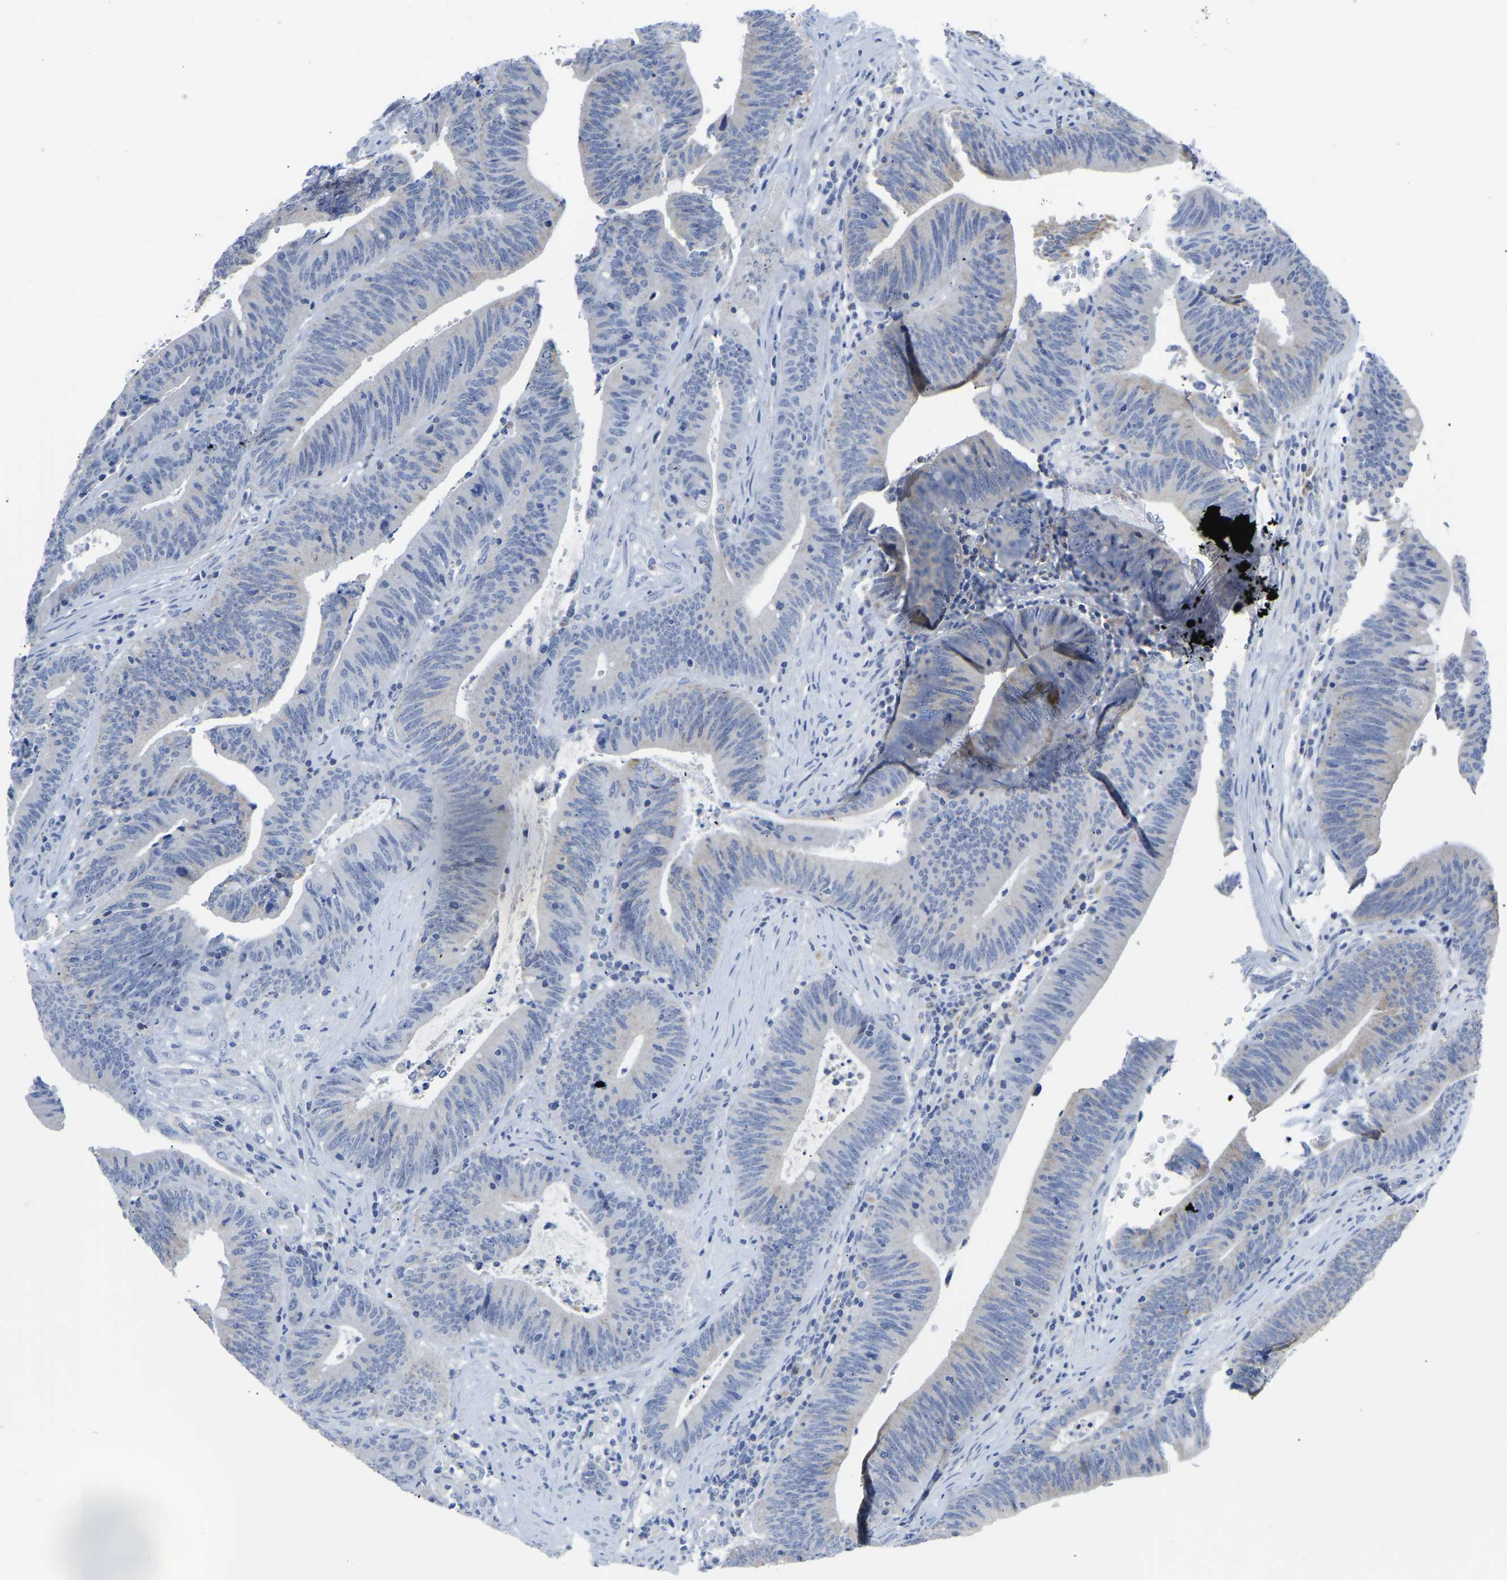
{"staining": {"intensity": "negative", "quantity": "none", "location": "none"}, "tissue": "colorectal cancer", "cell_type": "Tumor cells", "image_type": "cancer", "snomed": [{"axis": "morphology", "description": "Normal tissue, NOS"}, {"axis": "morphology", "description": "Adenocarcinoma, NOS"}, {"axis": "topography", "description": "Rectum"}], "caption": "There is no significant expression in tumor cells of colorectal cancer. (Immunohistochemistry (ihc), brightfield microscopy, high magnification).", "gene": "ETFA", "patient": {"sex": "female", "age": 66}}